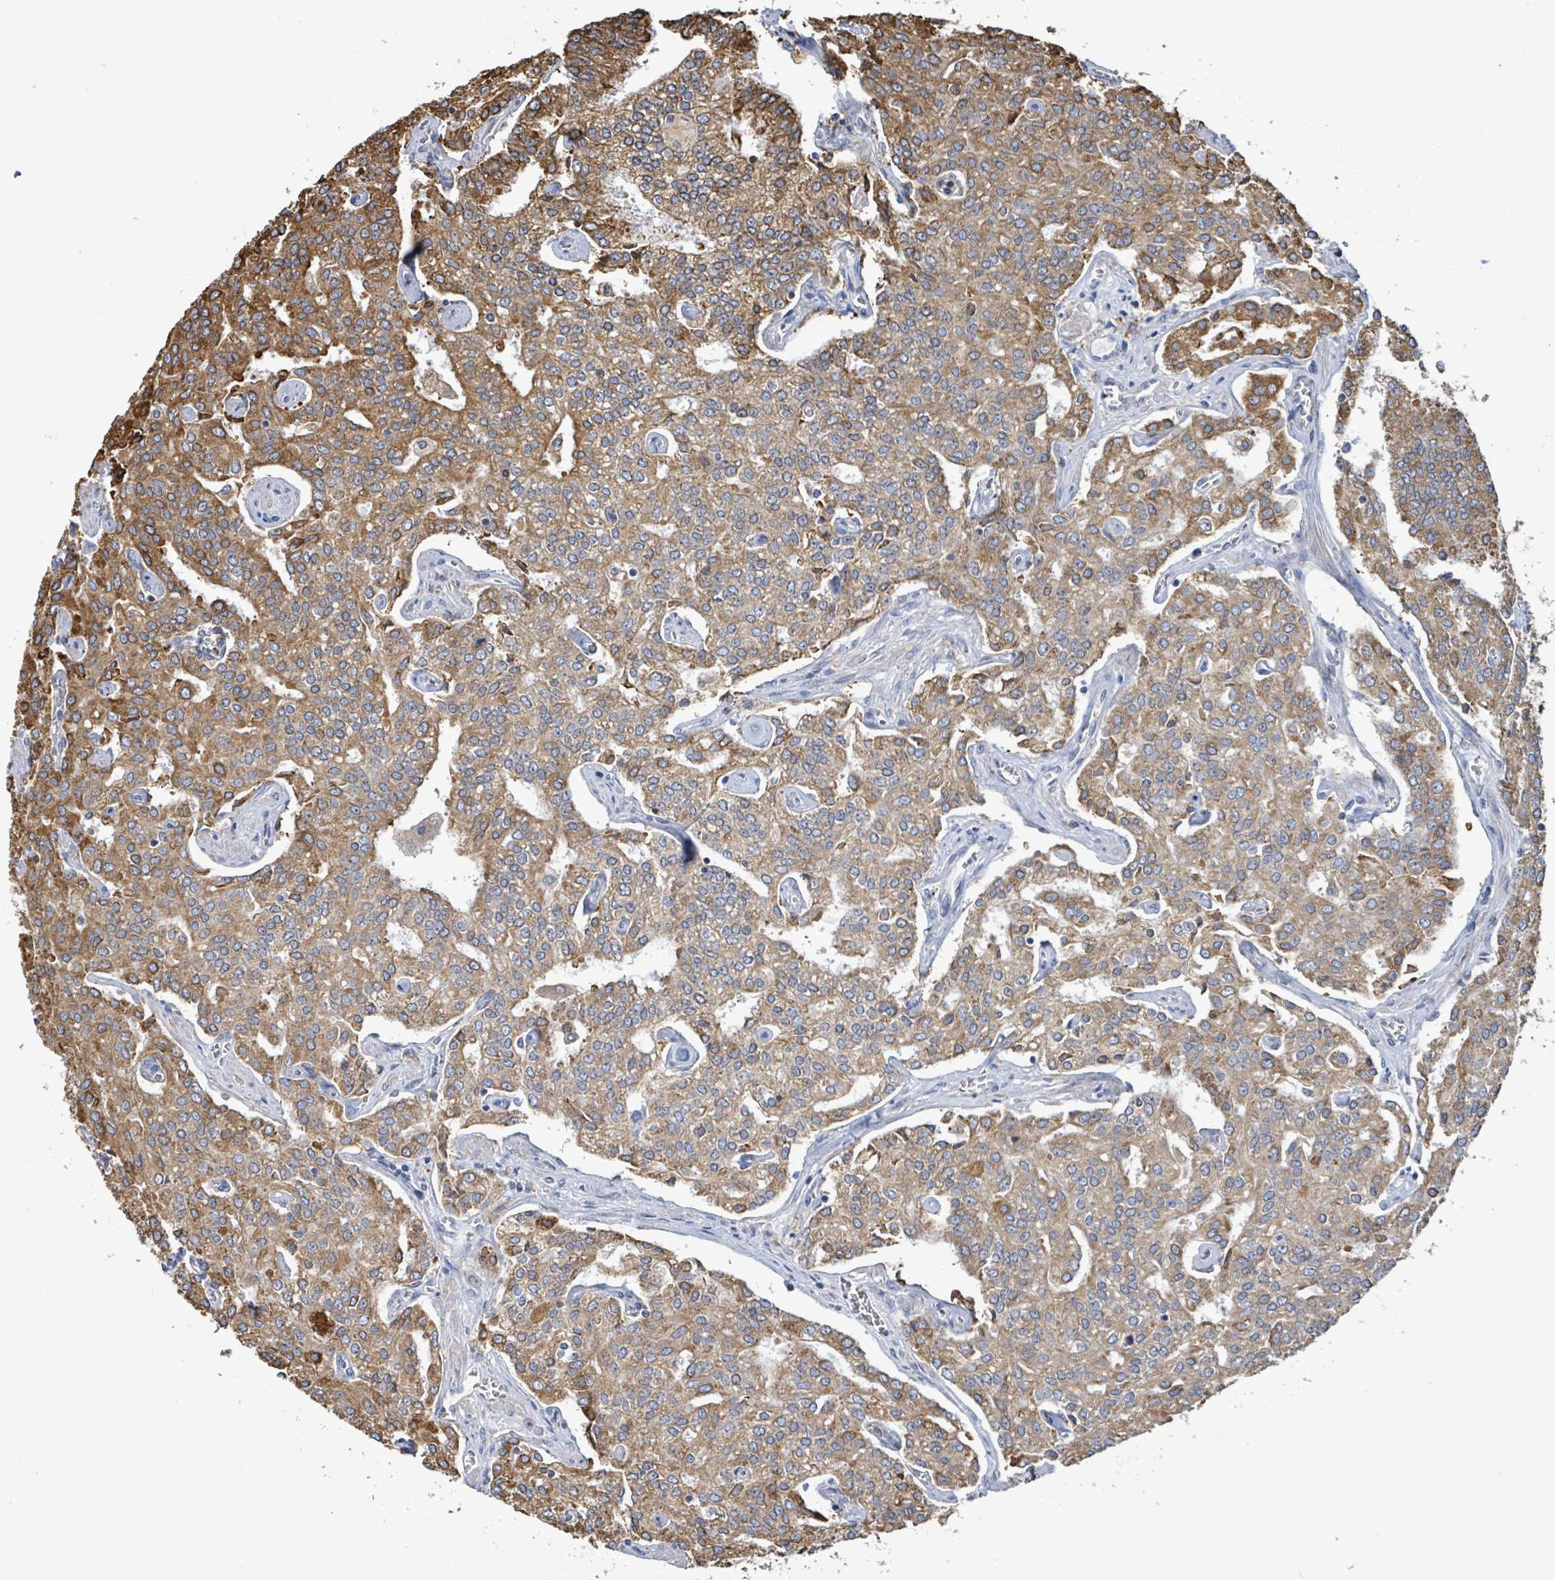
{"staining": {"intensity": "moderate", "quantity": ">75%", "location": "cytoplasmic/membranous"}, "tissue": "prostate cancer", "cell_type": "Tumor cells", "image_type": "cancer", "snomed": [{"axis": "morphology", "description": "Adenocarcinoma, High grade"}, {"axis": "topography", "description": "Prostate"}], "caption": "Brown immunohistochemical staining in human prostate cancer exhibits moderate cytoplasmic/membranous staining in about >75% of tumor cells.", "gene": "RFPL4A", "patient": {"sex": "male", "age": 71}}